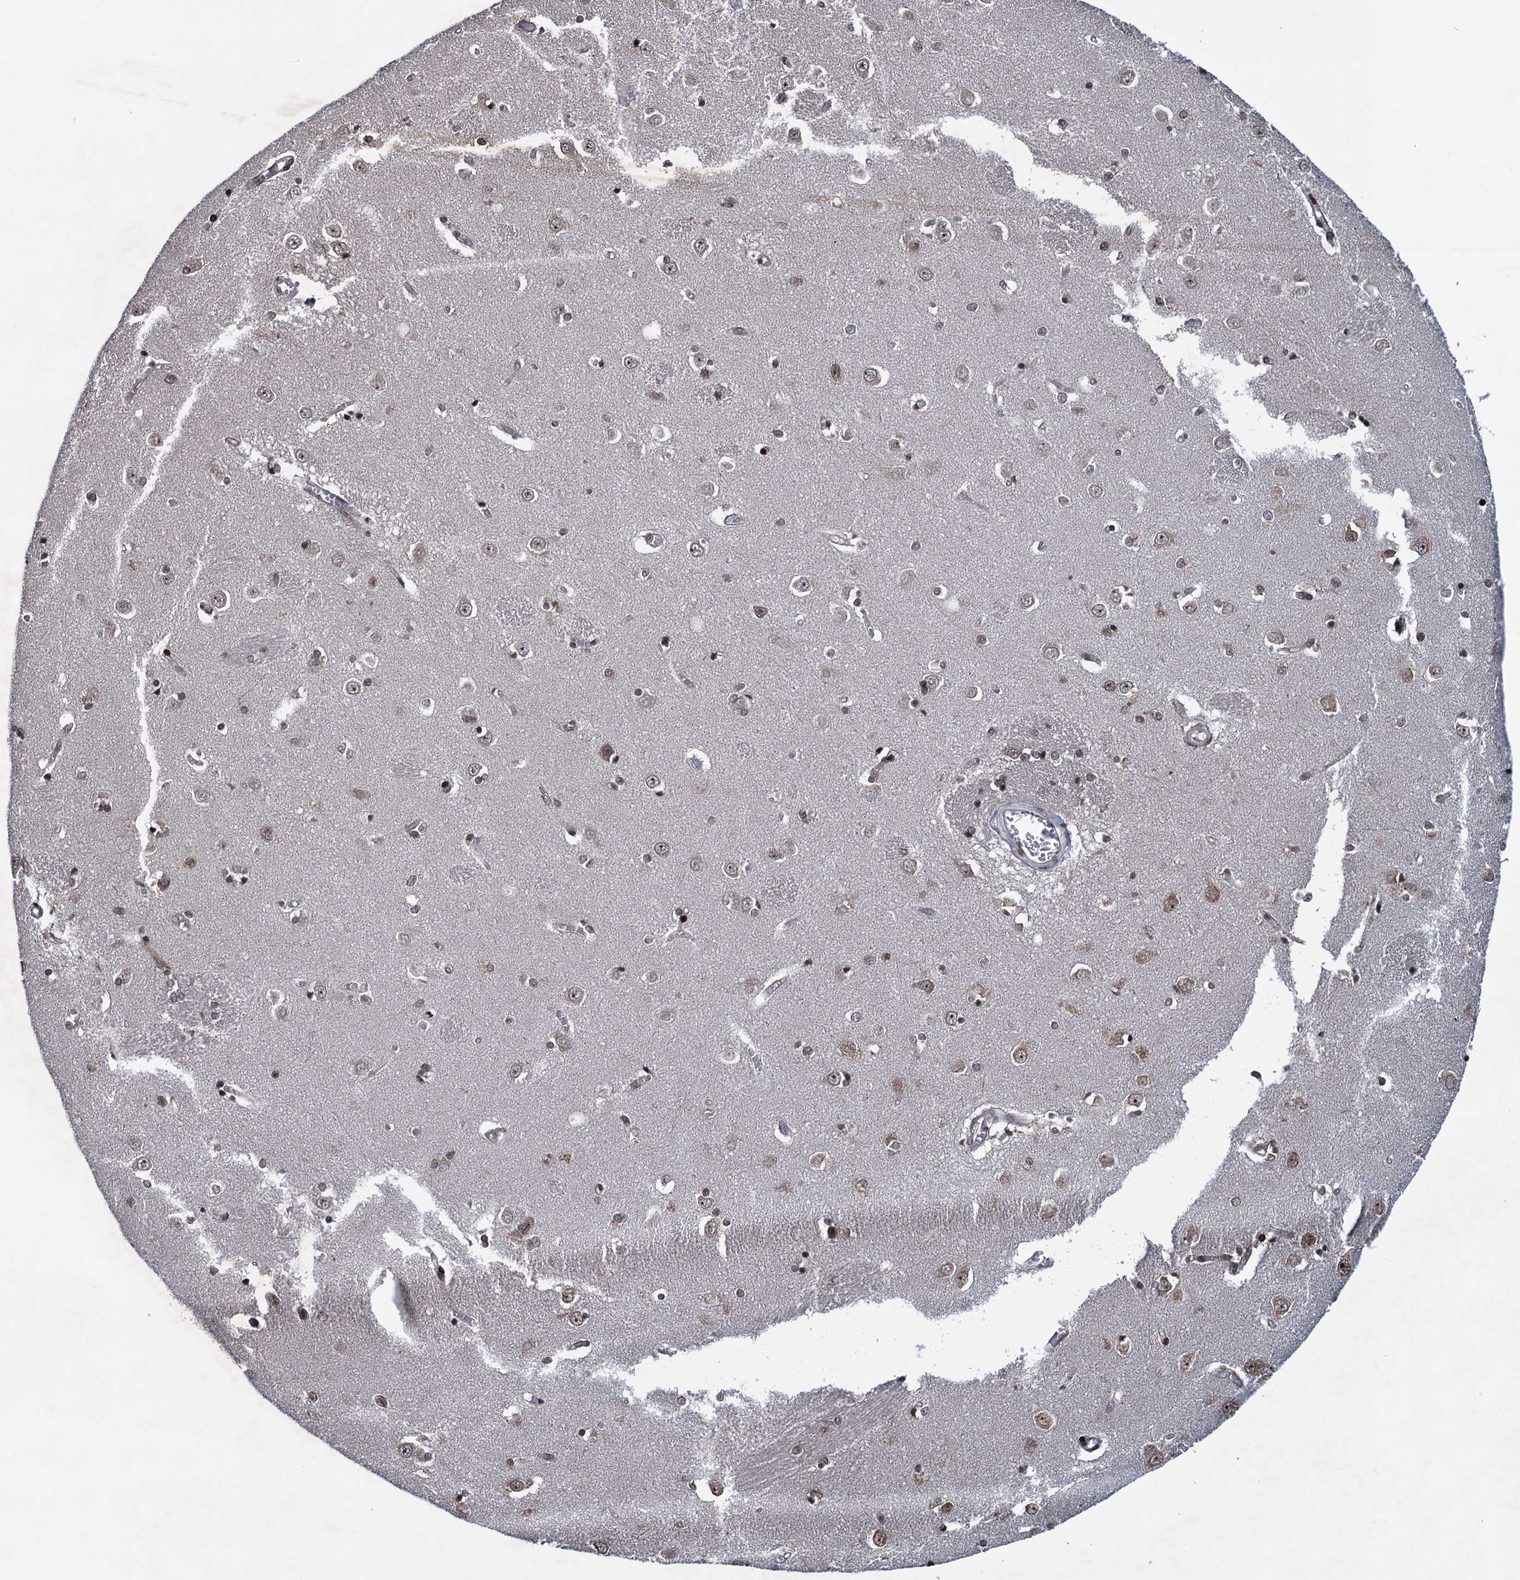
{"staining": {"intensity": "strong", "quantity": "25%-75%", "location": "nuclear"}, "tissue": "caudate", "cell_type": "Glial cells", "image_type": "normal", "snomed": [{"axis": "morphology", "description": "Normal tissue, NOS"}, {"axis": "topography", "description": "Lateral ventricle wall"}], "caption": "A high-resolution image shows IHC staining of benign caudate, which displays strong nuclear positivity in approximately 25%-75% of glial cells.", "gene": "ZNF169", "patient": {"sex": "male", "age": 37}}